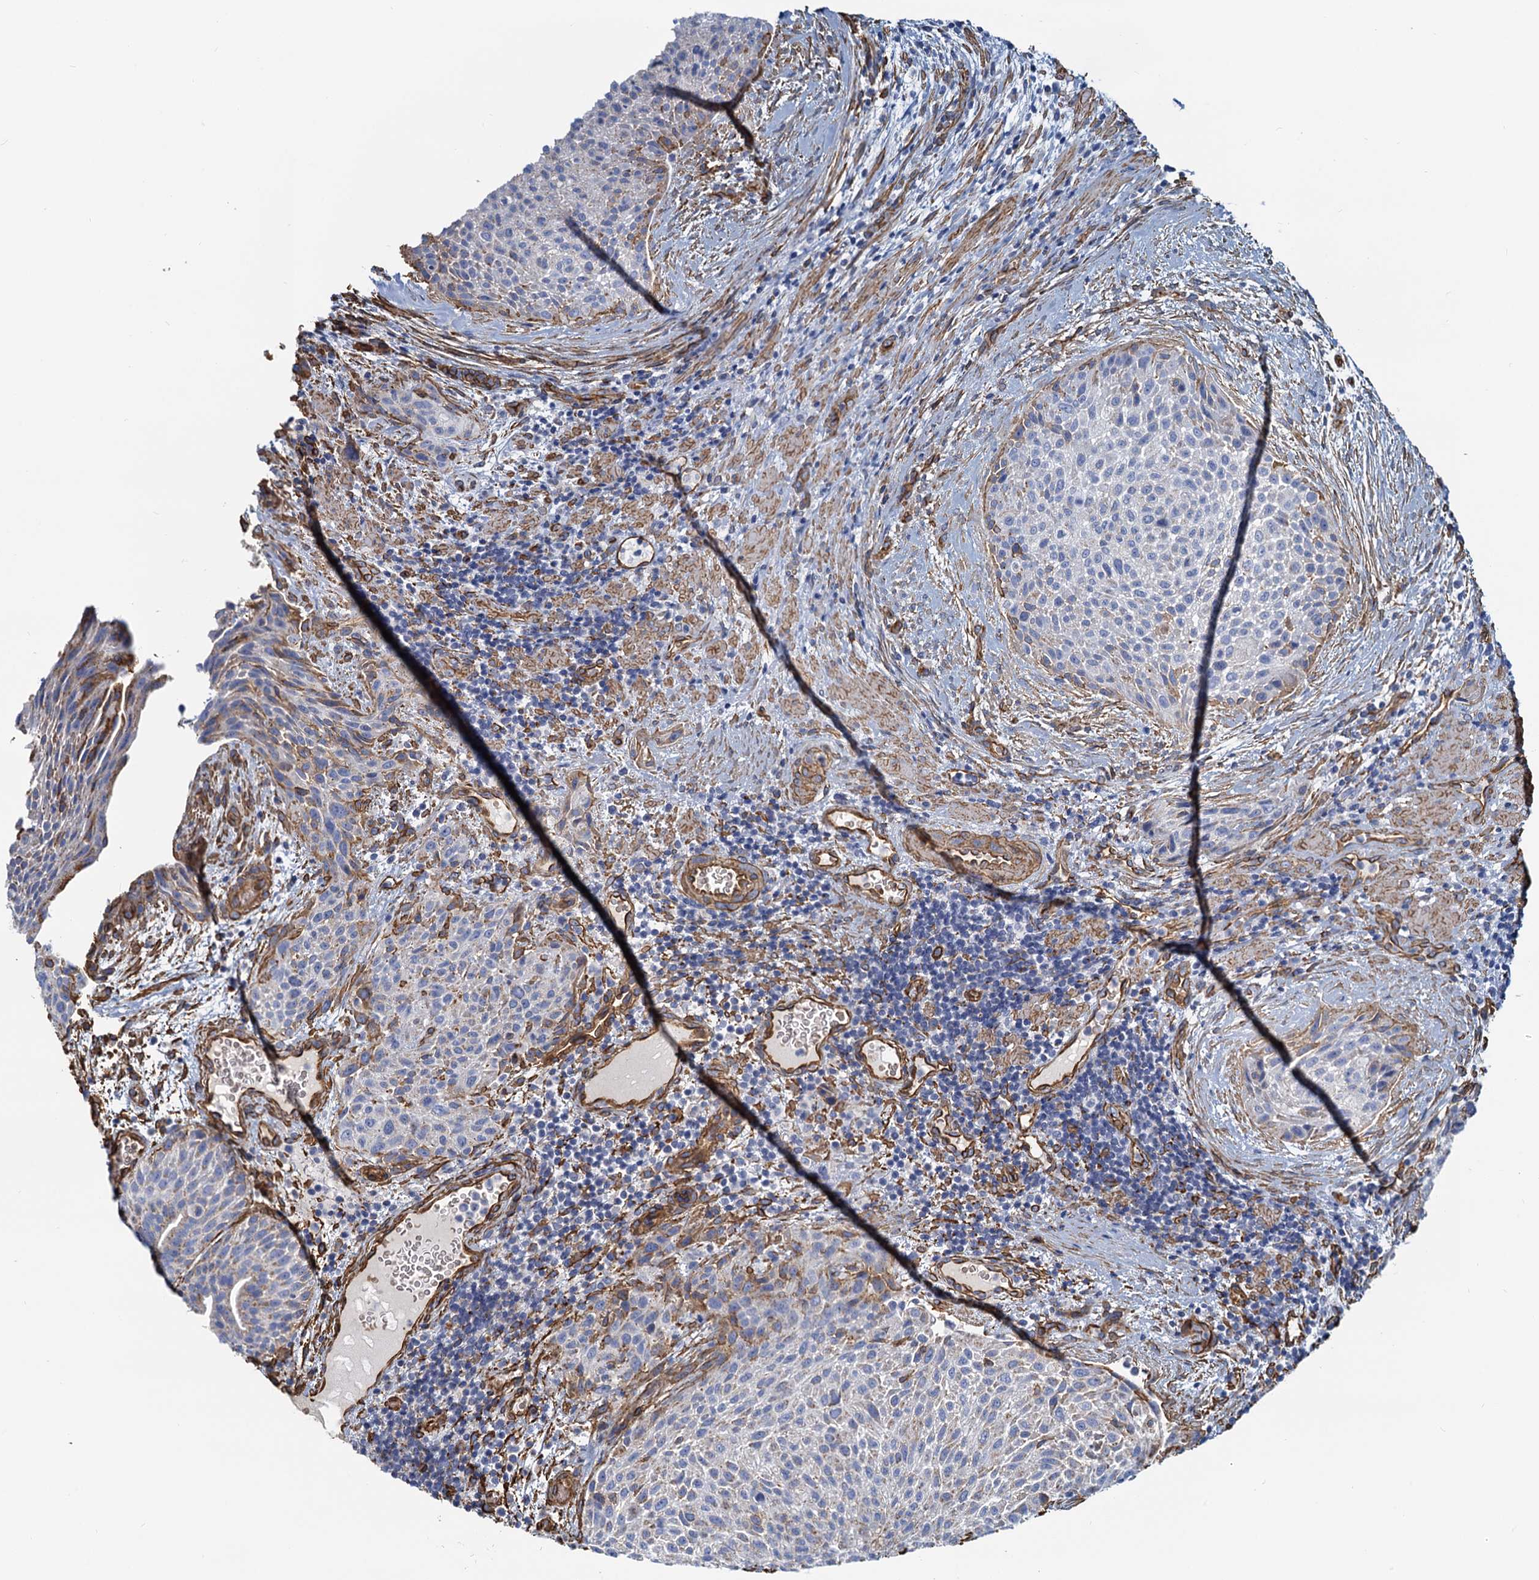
{"staining": {"intensity": "negative", "quantity": "none", "location": "none"}, "tissue": "urothelial cancer", "cell_type": "Tumor cells", "image_type": "cancer", "snomed": [{"axis": "morphology", "description": "Normal tissue, NOS"}, {"axis": "morphology", "description": "Urothelial carcinoma, NOS"}, {"axis": "topography", "description": "Urinary bladder"}, {"axis": "topography", "description": "Peripheral nerve tissue"}], "caption": "This is an IHC histopathology image of human transitional cell carcinoma. There is no staining in tumor cells.", "gene": "DGKG", "patient": {"sex": "male", "age": 35}}